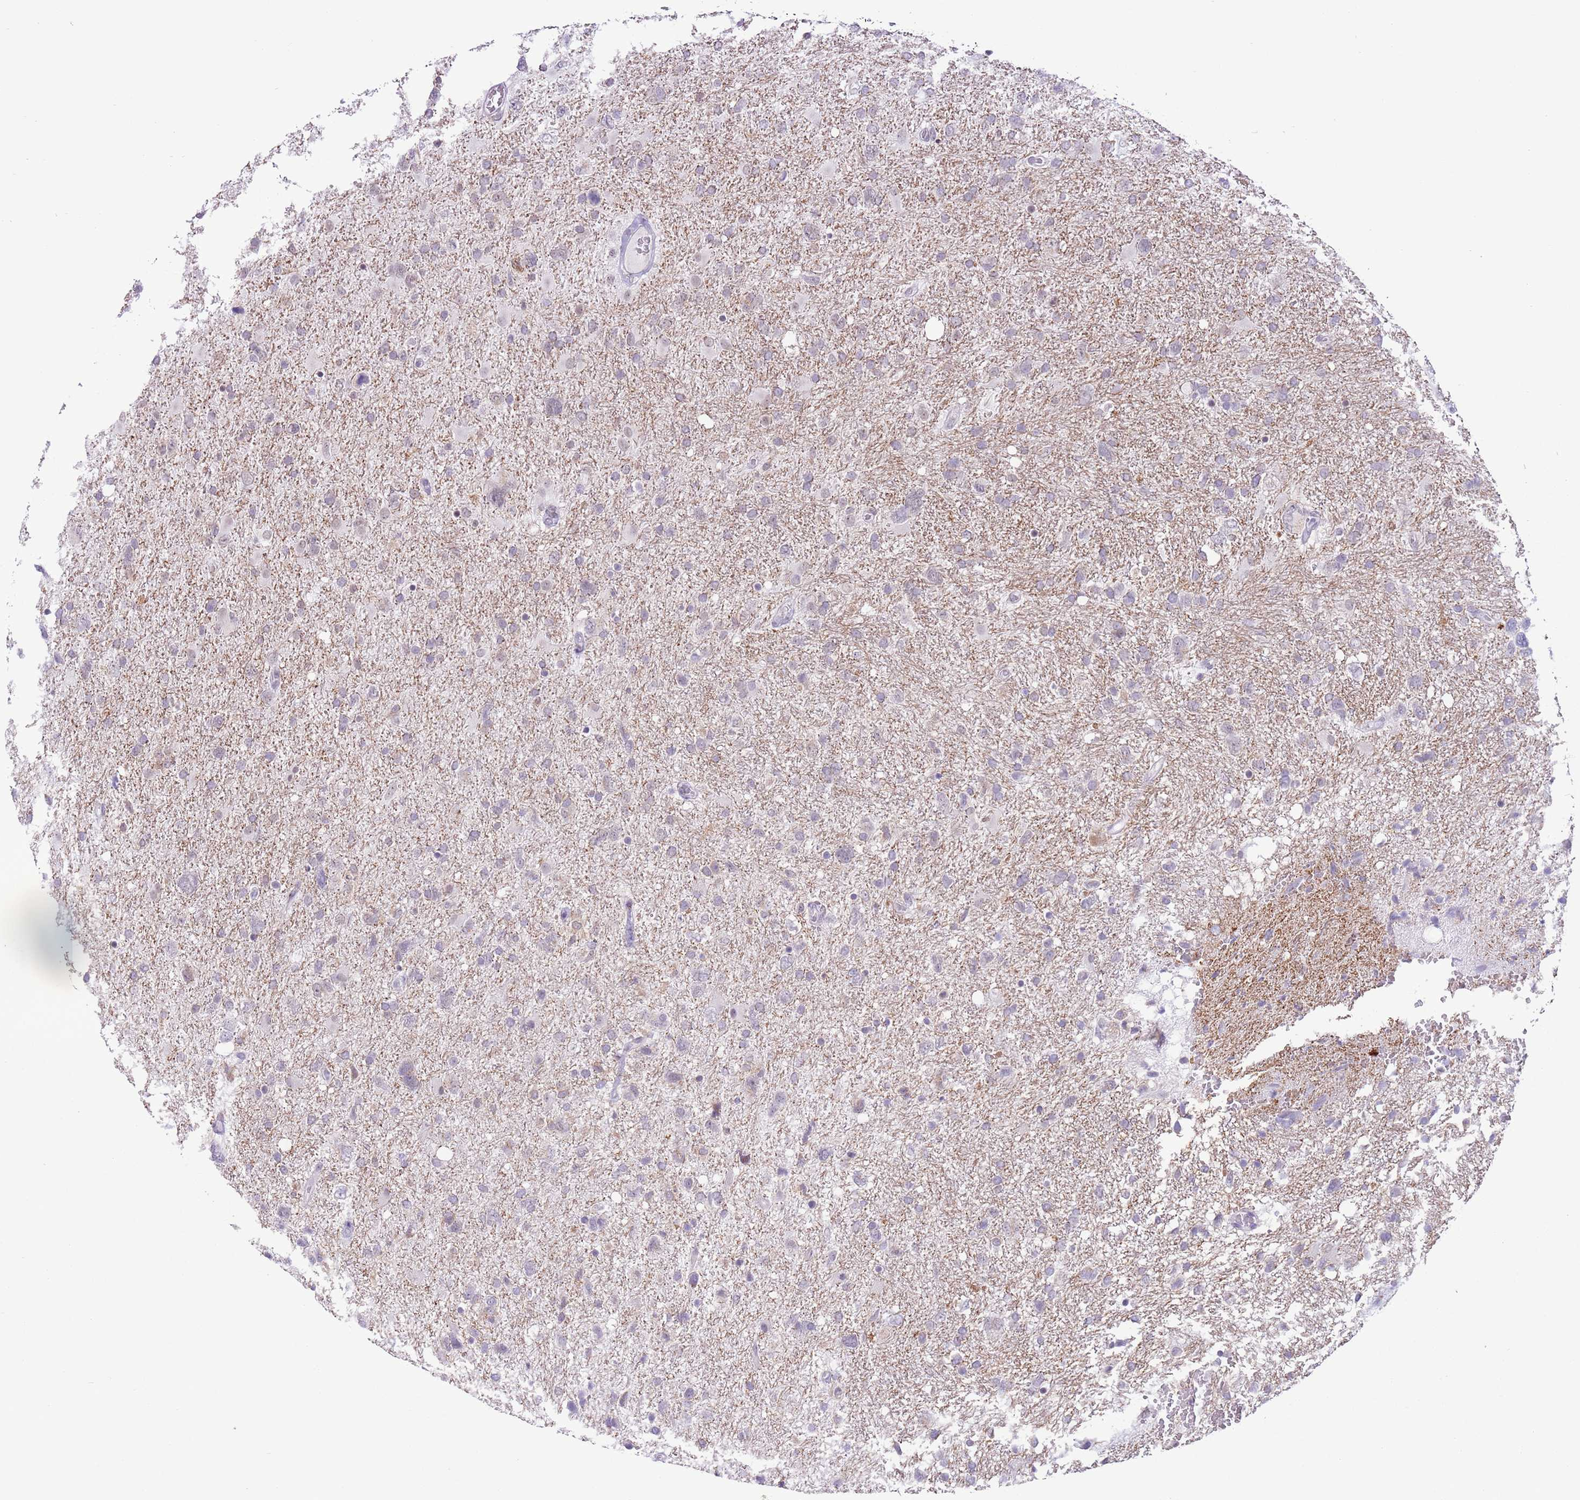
{"staining": {"intensity": "negative", "quantity": "none", "location": "none"}, "tissue": "glioma", "cell_type": "Tumor cells", "image_type": "cancer", "snomed": [{"axis": "morphology", "description": "Glioma, malignant, High grade"}, {"axis": "topography", "description": "Brain"}], "caption": "DAB (3,3'-diaminobenzidine) immunohistochemical staining of glioma displays no significant expression in tumor cells. The staining was performed using DAB to visualize the protein expression in brown, while the nuclei were stained in blue with hematoxylin (Magnification: 20x).", "gene": "ZNF576", "patient": {"sex": "male", "age": 61}}